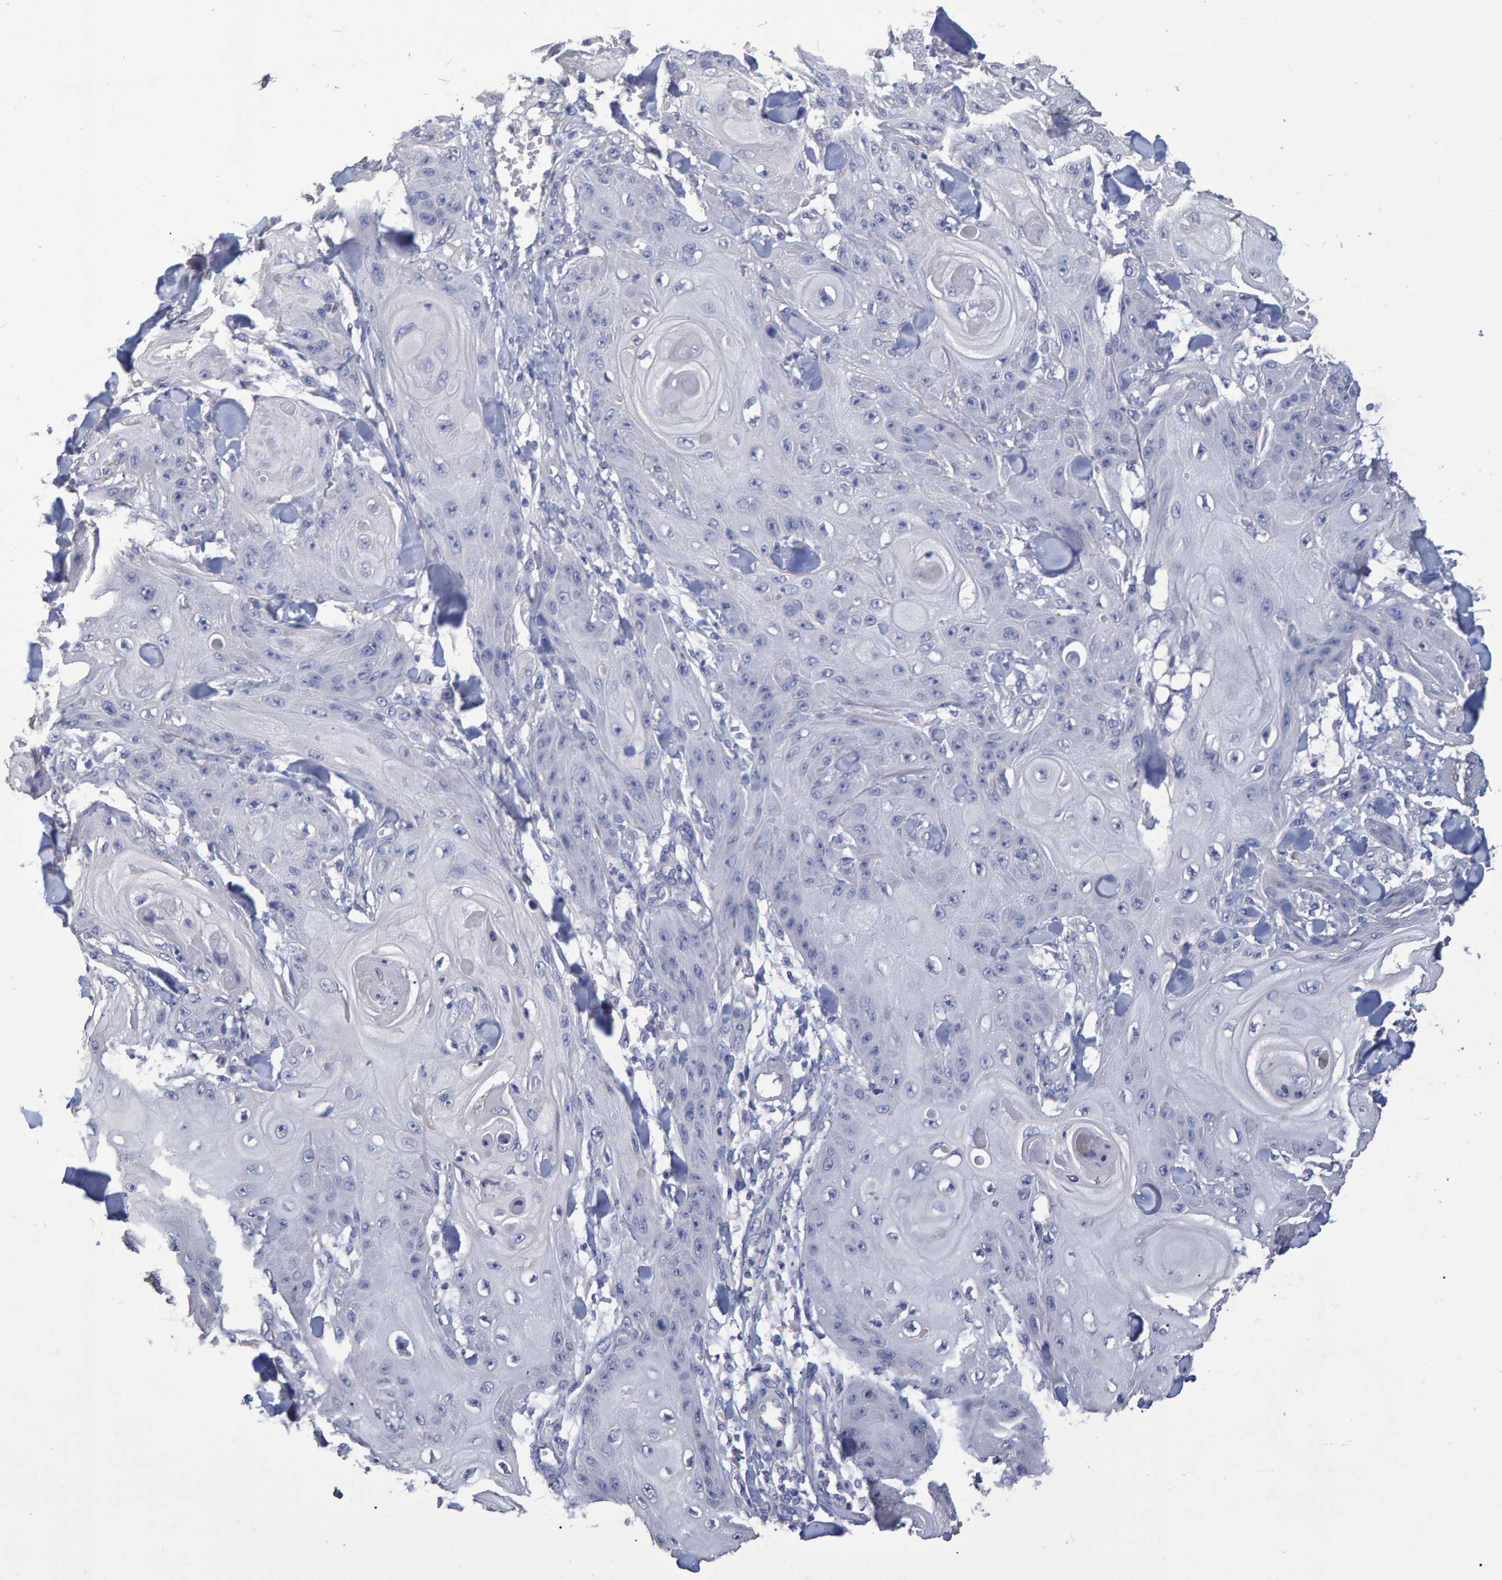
{"staining": {"intensity": "negative", "quantity": "none", "location": "none"}, "tissue": "skin cancer", "cell_type": "Tumor cells", "image_type": "cancer", "snomed": [{"axis": "morphology", "description": "Squamous cell carcinoma, NOS"}, {"axis": "topography", "description": "Skin"}], "caption": "A micrograph of human skin squamous cell carcinoma is negative for staining in tumor cells.", "gene": "HEMGN", "patient": {"sex": "male", "age": 74}}